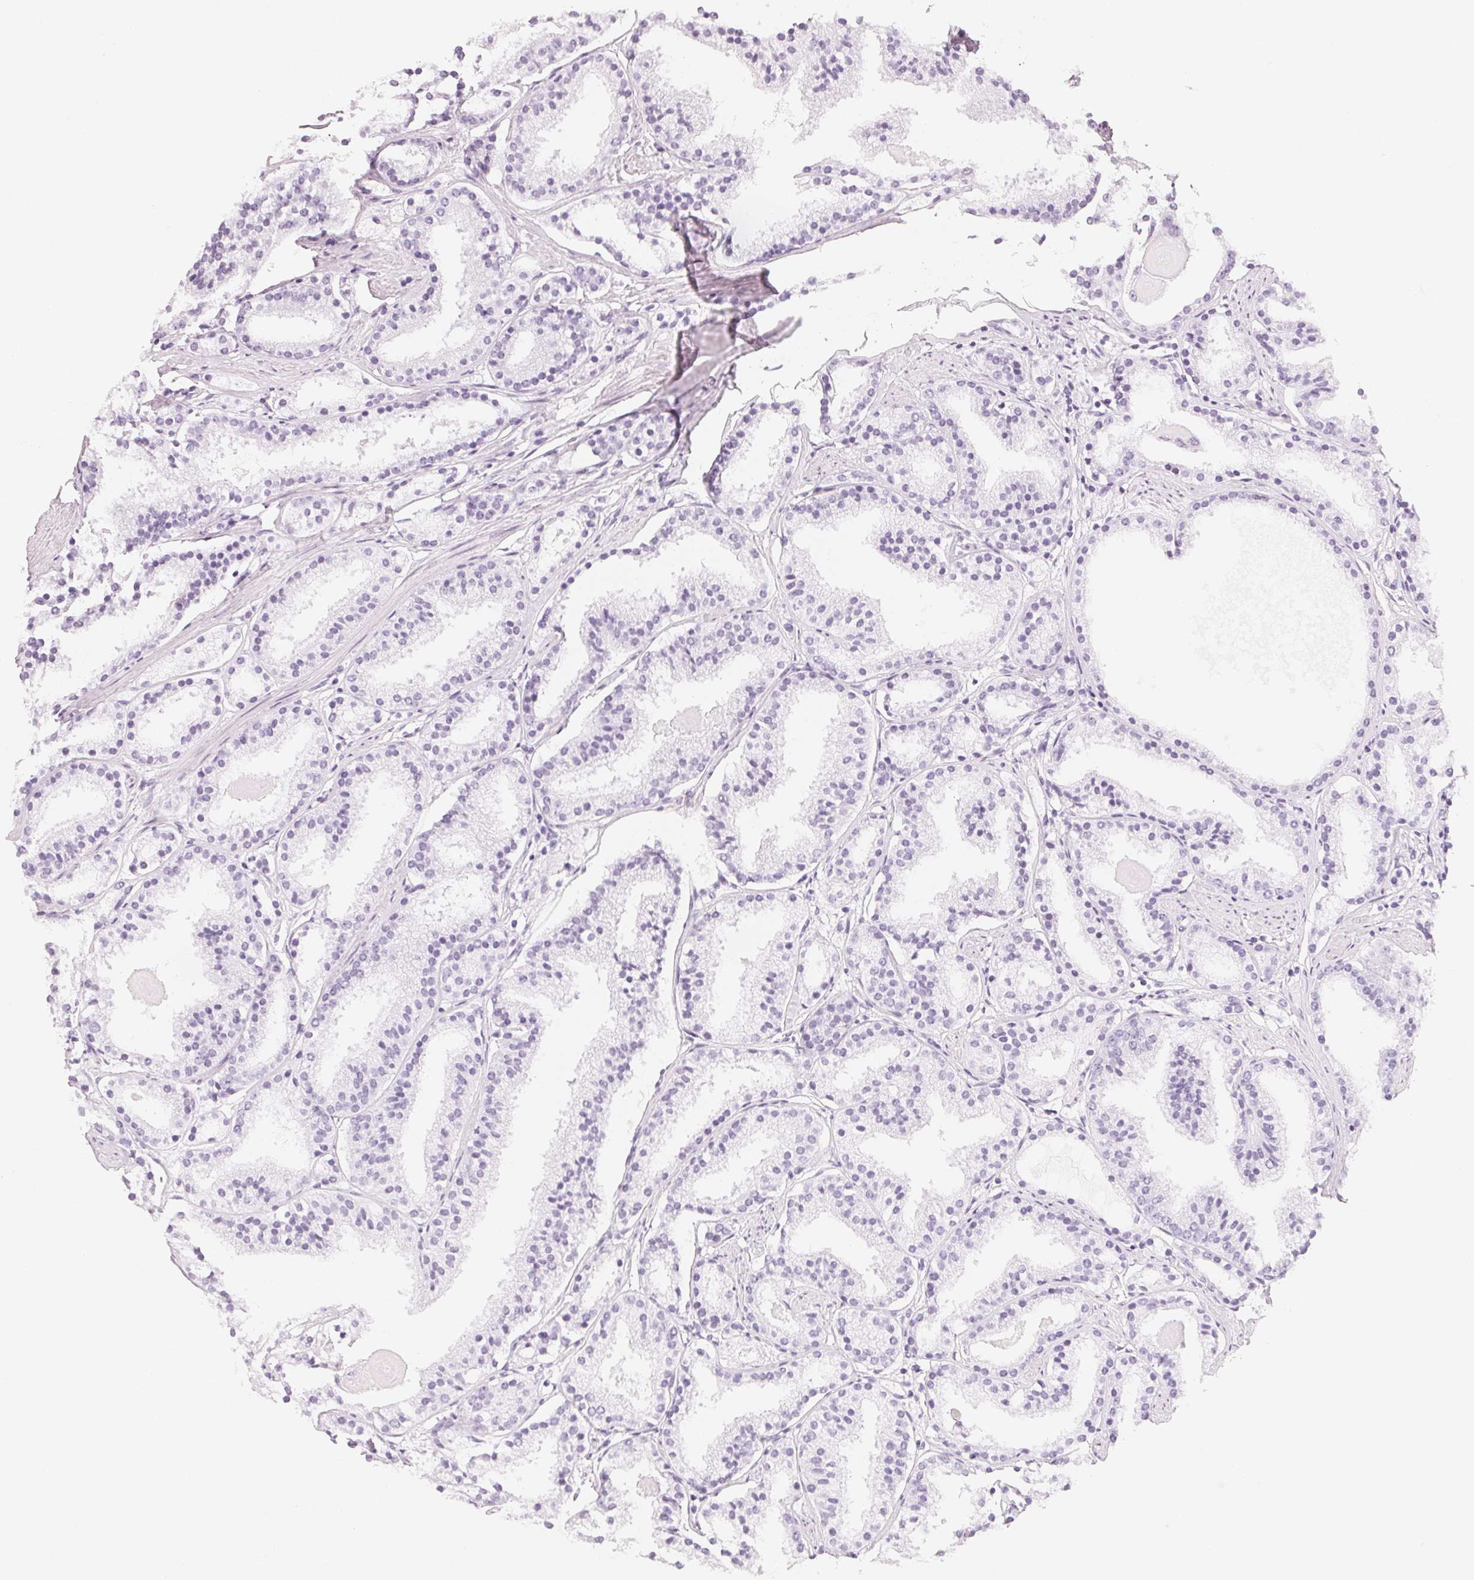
{"staining": {"intensity": "negative", "quantity": "none", "location": "none"}, "tissue": "prostate cancer", "cell_type": "Tumor cells", "image_type": "cancer", "snomed": [{"axis": "morphology", "description": "Adenocarcinoma, High grade"}, {"axis": "topography", "description": "Prostate"}], "caption": "Photomicrograph shows no significant protein staining in tumor cells of prostate cancer.", "gene": "CFHR2", "patient": {"sex": "male", "age": 63}}